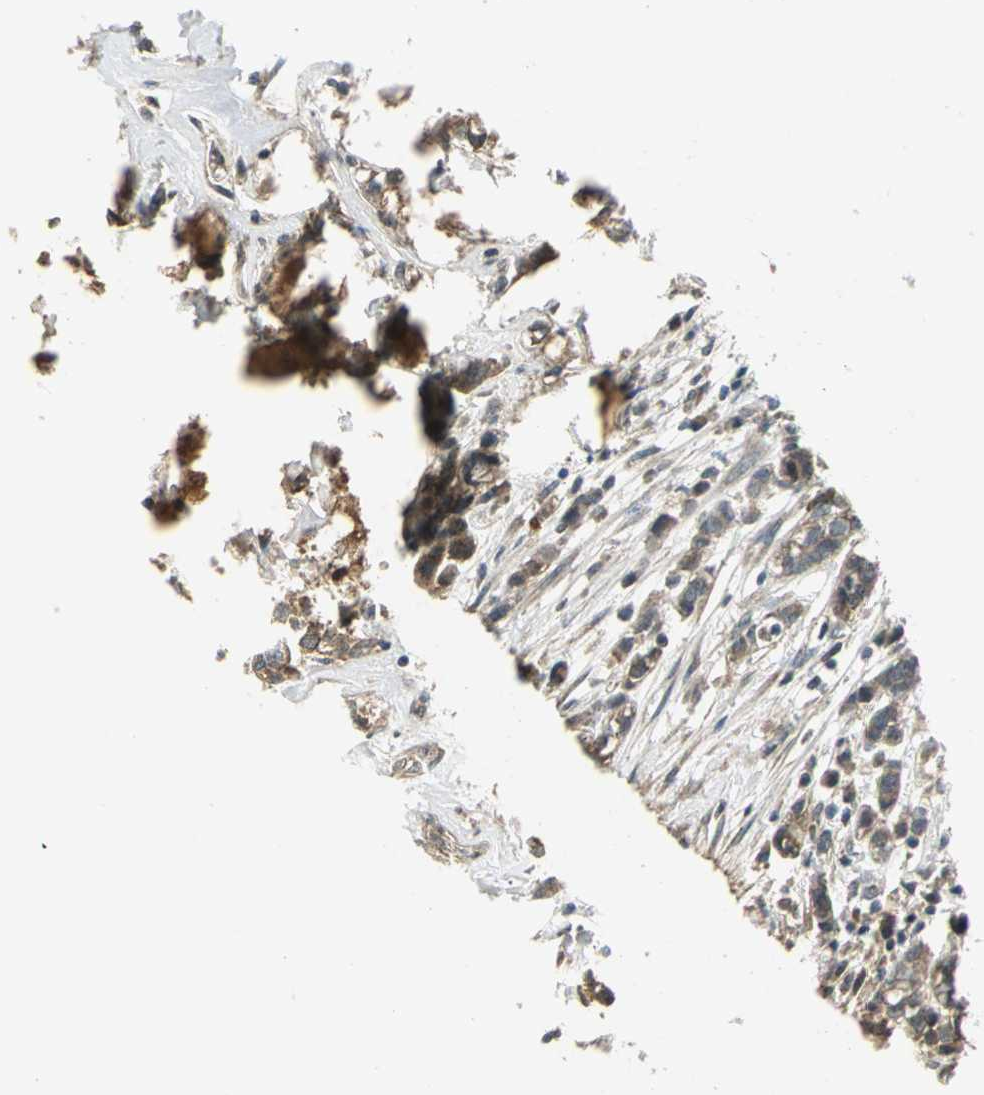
{"staining": {"intensity": "moderate", "quantity": ">75%", "location": "cytoplasmic/membranous"}, "tissue": "head and neck cancer", "cell_type": "Tumor cells", "image_type": "cancer", "snomed": [{"axis": "morphology", "description": "Adenocarcinoma, NOS"}, {"axis": "topography", "description": "Salivary gland"}, {"axis": "topography", "description": "Head-Neck"}], "caption": "Immunohistochemistry (IHC) of human adenocarcinoma (head and neck) exhibits medium levels of moderate cytoplasmic/membranous positivity in approximately >75% of tumor cells.", "gene": "MAPK8IP3", "patient": {"sex": "female", "age": 65}}